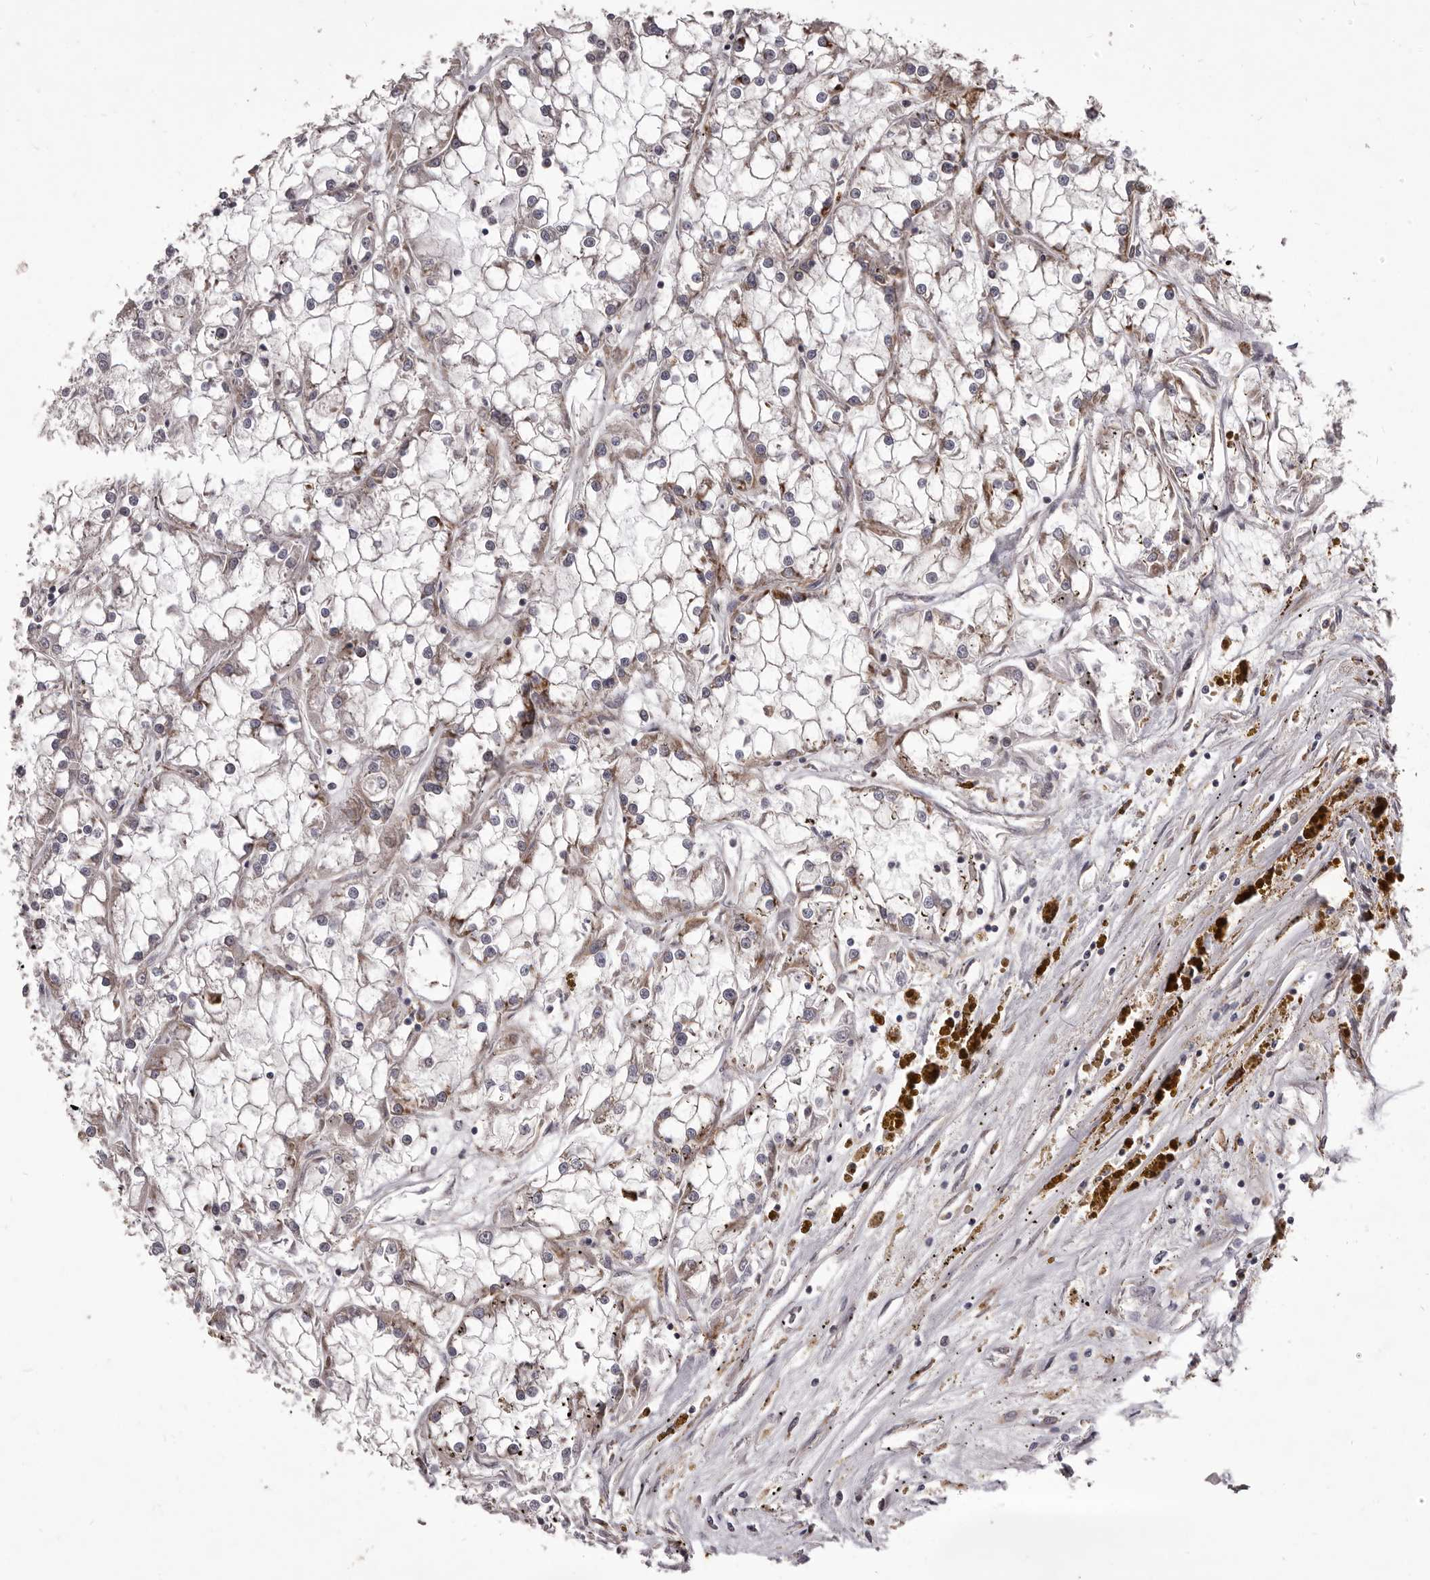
{"staining": {"intensity": "weak", "quantity": "25%-75%", "location": "cytoplasmic/membranous"}, "tissue": "renal cancer", "cell_type": "Tumor cells", "image_type": "cancer", "snomed": [{"axis": "morphology", "description": "Adenocarcinoma, NOS"}, {"axis": "topography", "description": "Kidney"}], "caption": "A low amount of weak cytoplasmic/membranous expression is identified in approximately 25%-75% of tumor cells in renal cancer (adenocarcinoma) tissue.", "gene": "ALPK1", "patient": {"sex": "female", "age": 52}}